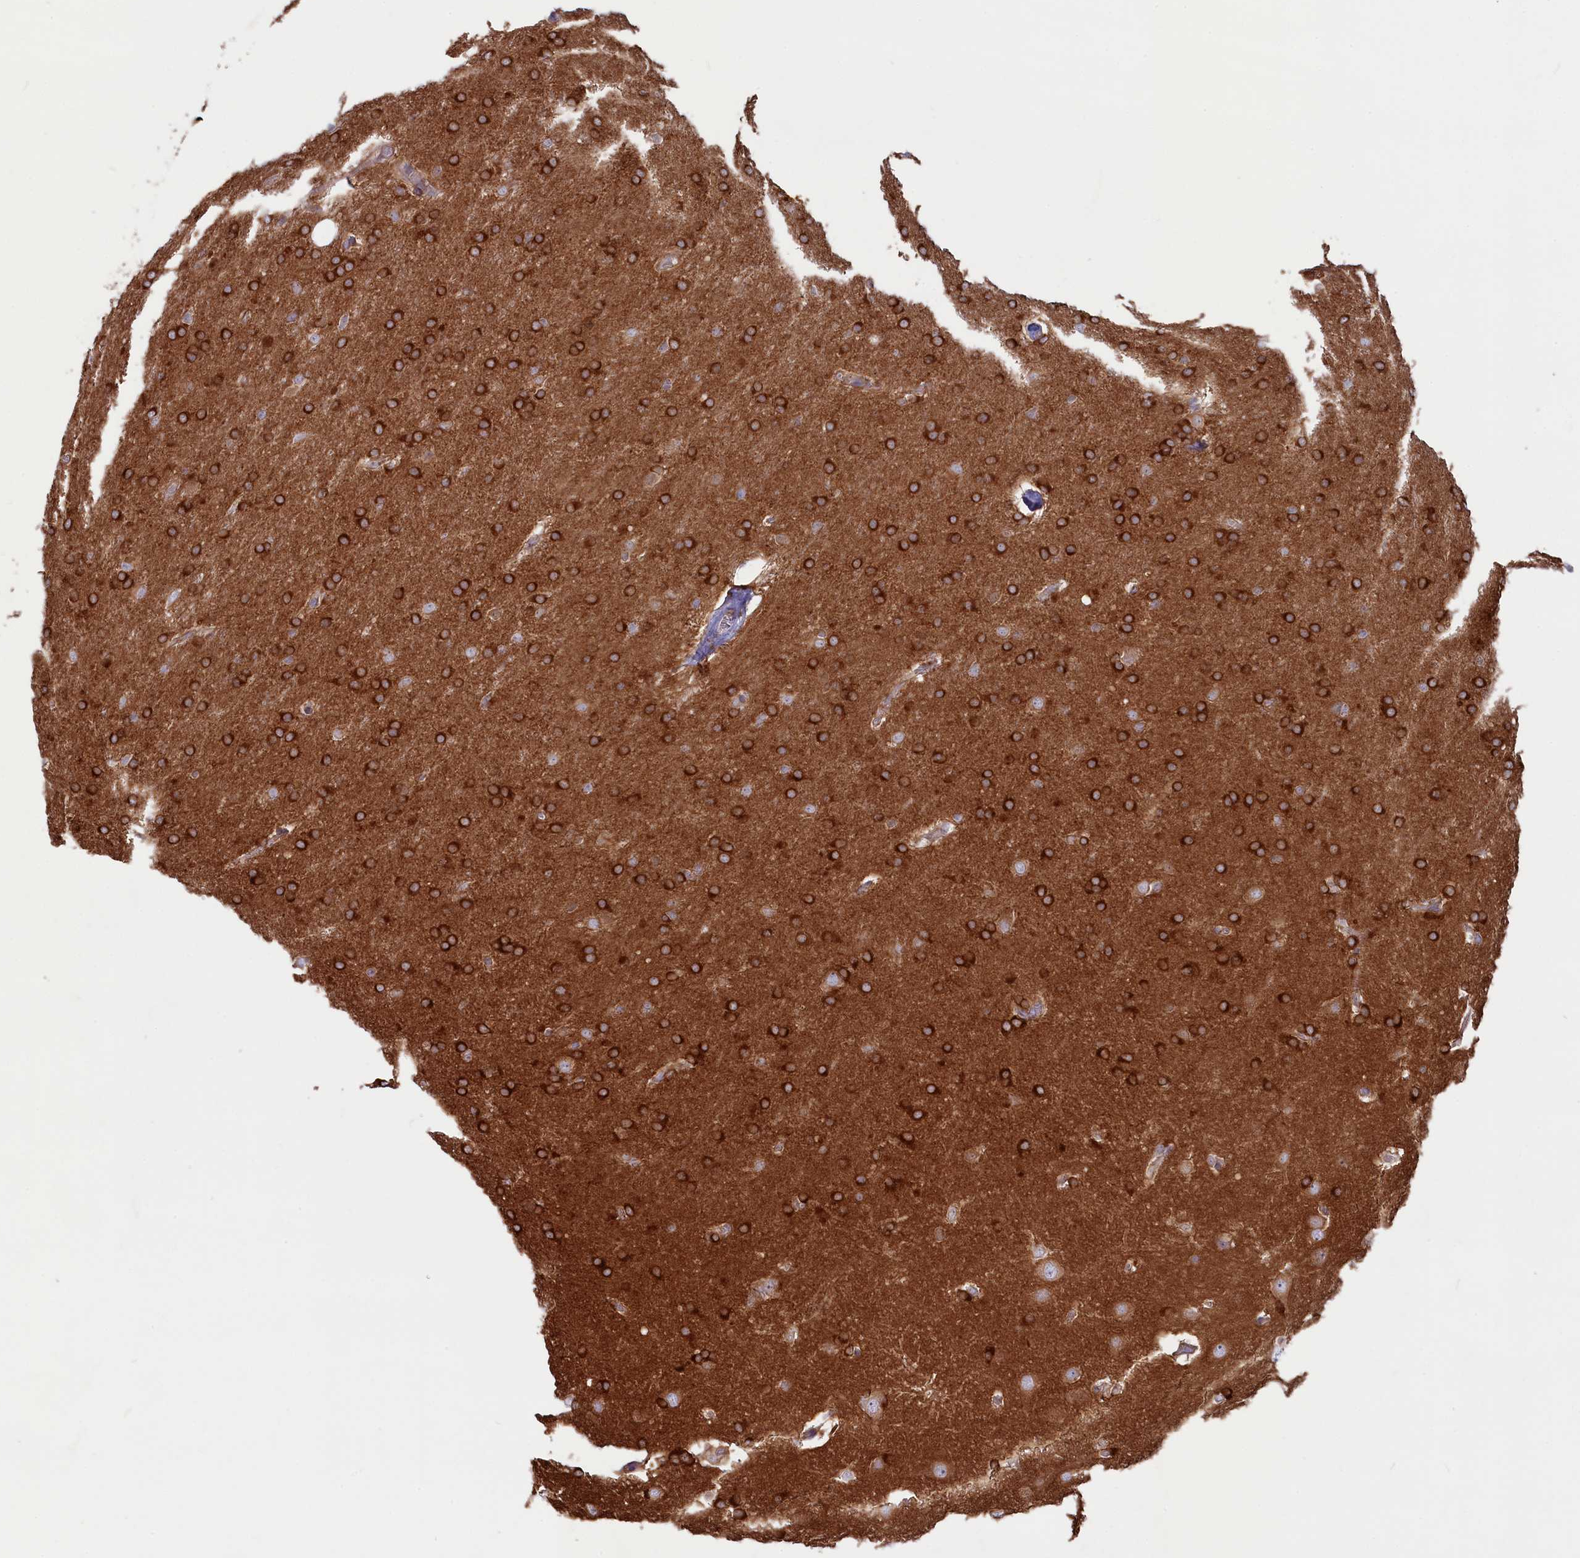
{"staining": {"intensity": "strong", "quantity": ">75%", "location": "cytoplasmic/membranous"}, "tissue": "glioma", "cell_type": "Tumor cells", "image_type": "cancer", "snomed": [{"axis": "morphology", "description": "Glioma, malignant, Low grade"}, {"axis": "topography", "description": "Brain"}], "caption": "Glioma stained with IHC displays strong cytoplasmic/membranous positivity in about >75% of tumor cells.", "gene": "GPR108", "patient": {"sex": "female", "age": 32}}